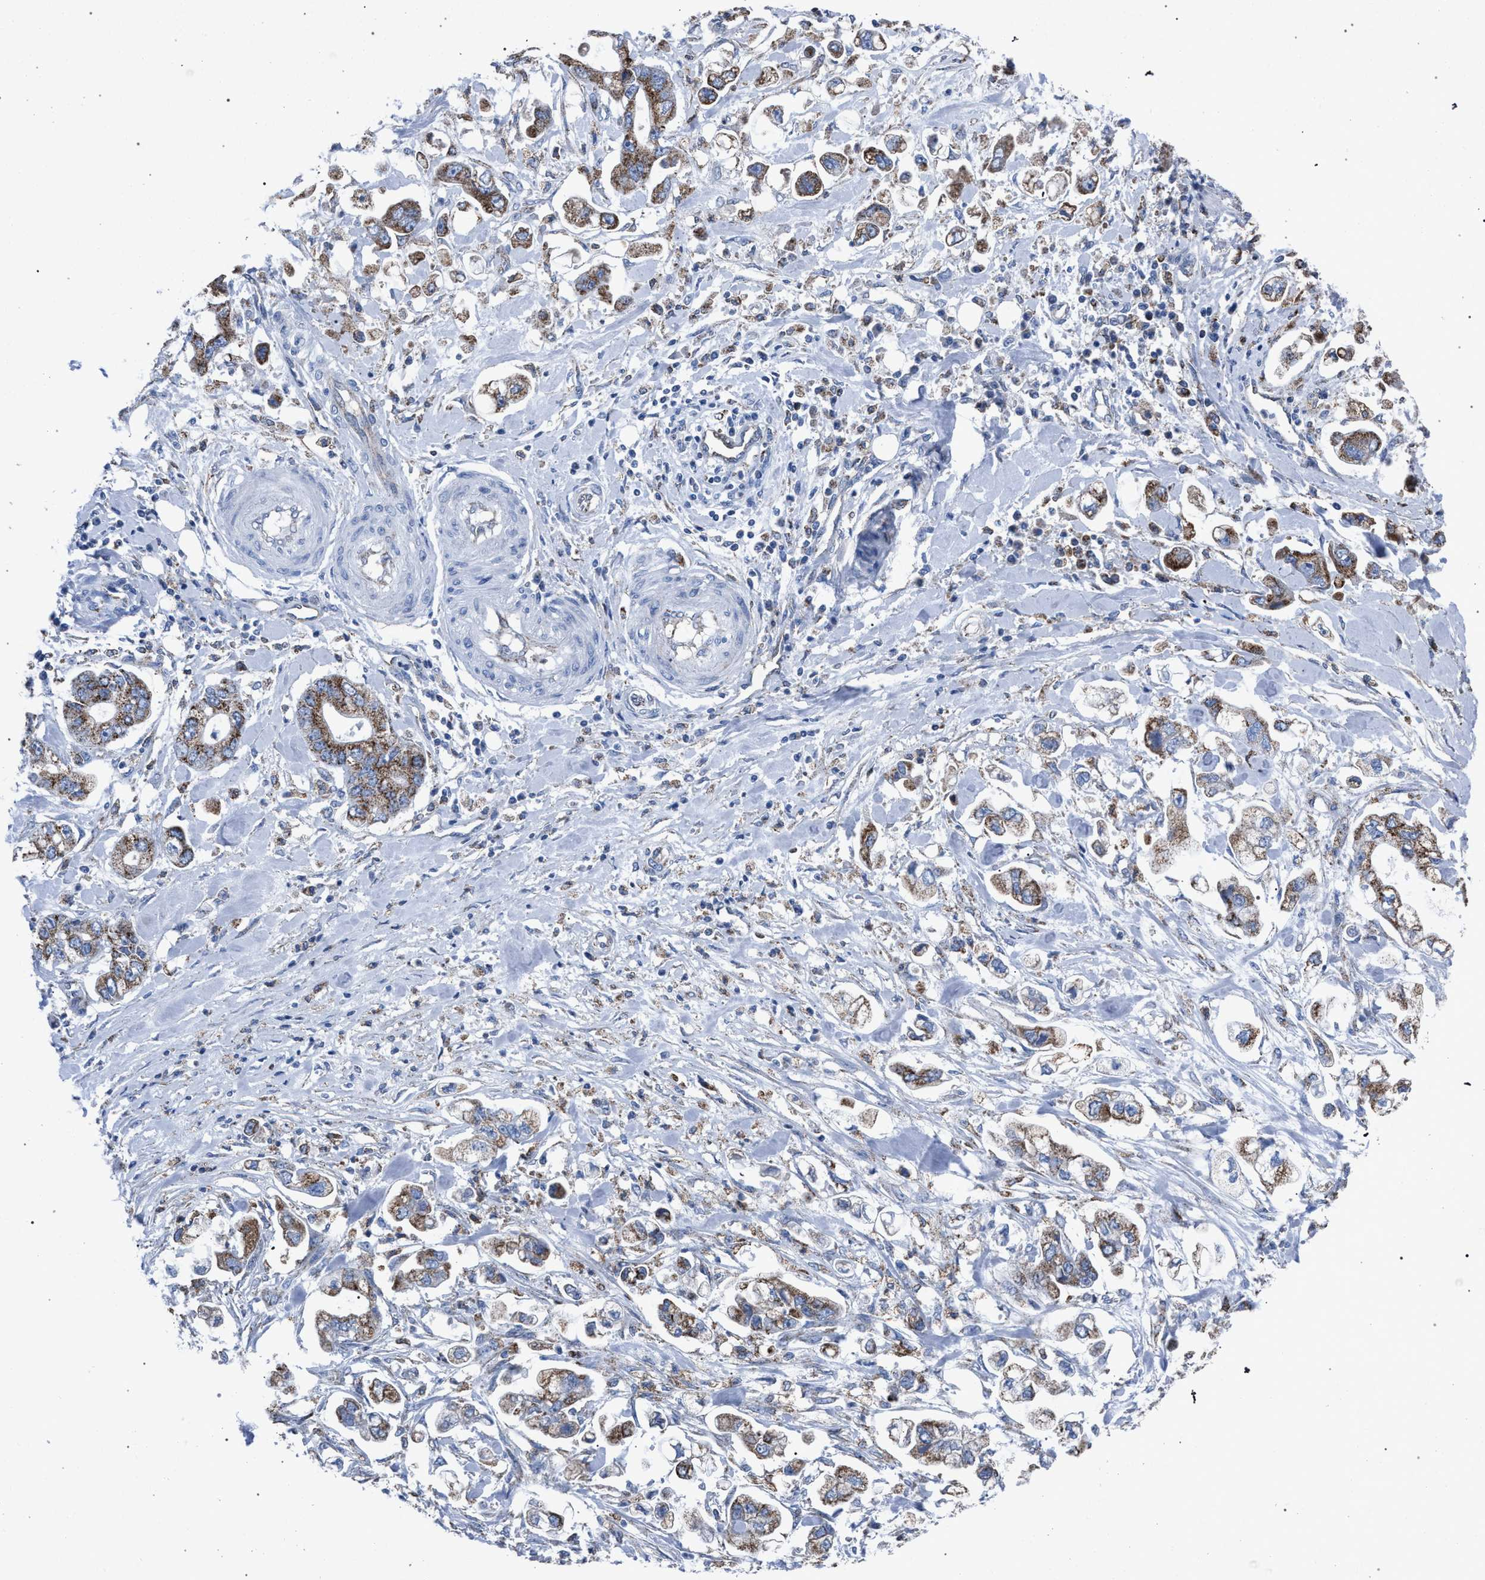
{"staining": {"intensity": "moderate", "quantity": ">75%", "location": "cytoplasmic/membranous"}, "tissue": "stomach cancer", "cell_type": "Tumor cells", "image_type": "cancer", "snomed": [{"axis": "morphology", "description": "Normal tissue, NOS"}, {"axis": "morphology", "description": "Adenocarcinoma, NOS"}, {"axis": "topography", "description": "Stomach"}], "caption": "Moderate cytoplasmic/membranous positivity for a protein is identified in approximately >75% of tumor cells of stomach cancer (adenocarcinoma) using immunohistochemistry (IHC).", "gene": "HSD17B4", "patient": {"sex": "male", "age": 62}}